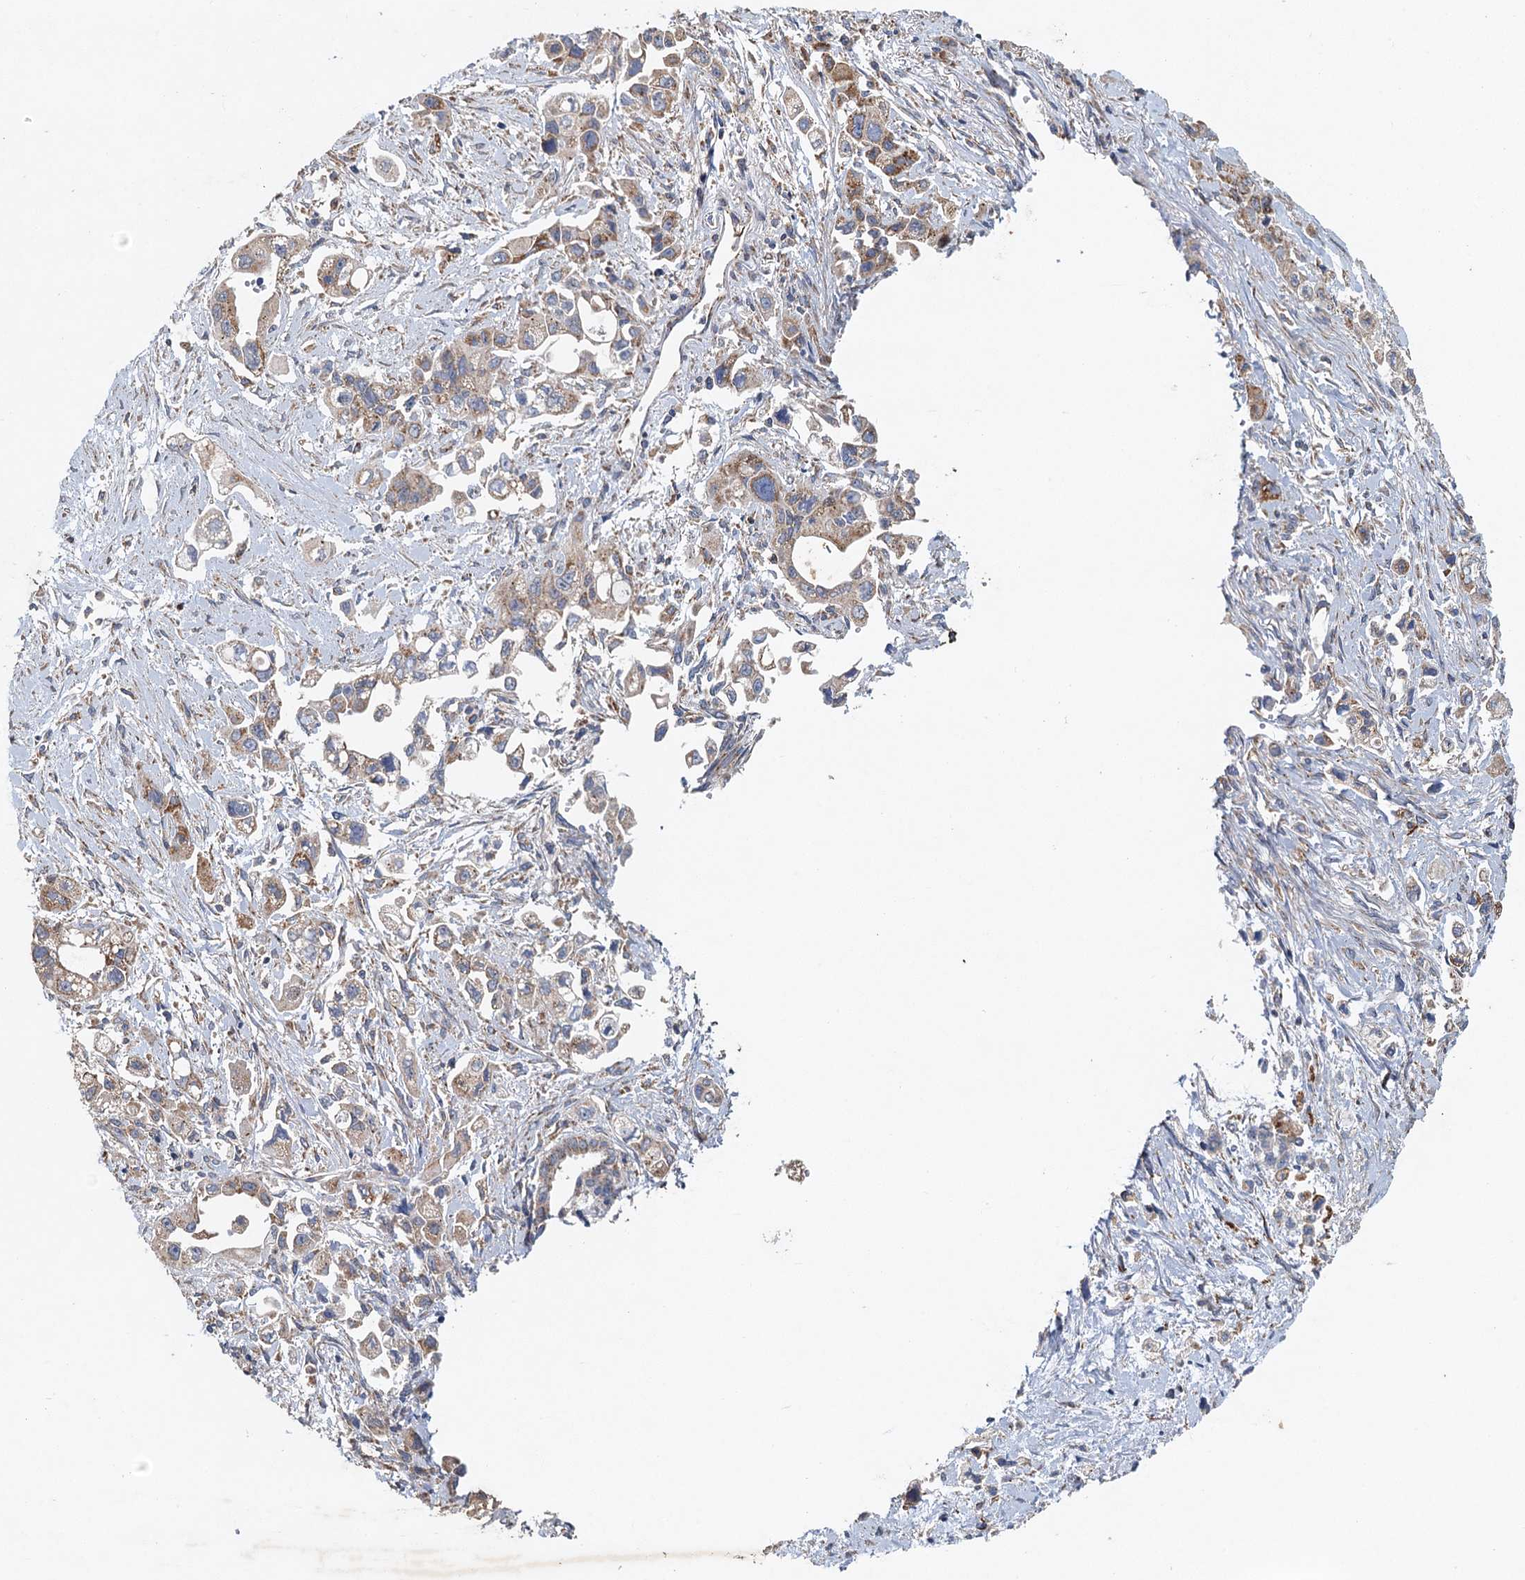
{"staining": {"intensity": "weak", "quantity": ">75%", "location": "cytoplasmic/membranous"}, "tissue": "pancreatic cancer", "cell_type": "Tumor cells", "image_type": "cancer", "snomed": [{"axis": "morphology", "description": "Adenocarcinoma, NOS"}, {"axis": "topography", "description": "Pancreas"}], "caption": "IHC micrograph of human pancreatic adenocarcinoma stained for a protein (brown), which shows low levels of weak cytoplasmic/membranous positivity in approximately >75% of tumor cells.", "gene": "BCS1L", "patient": {"sex": "female", "age": 66}}